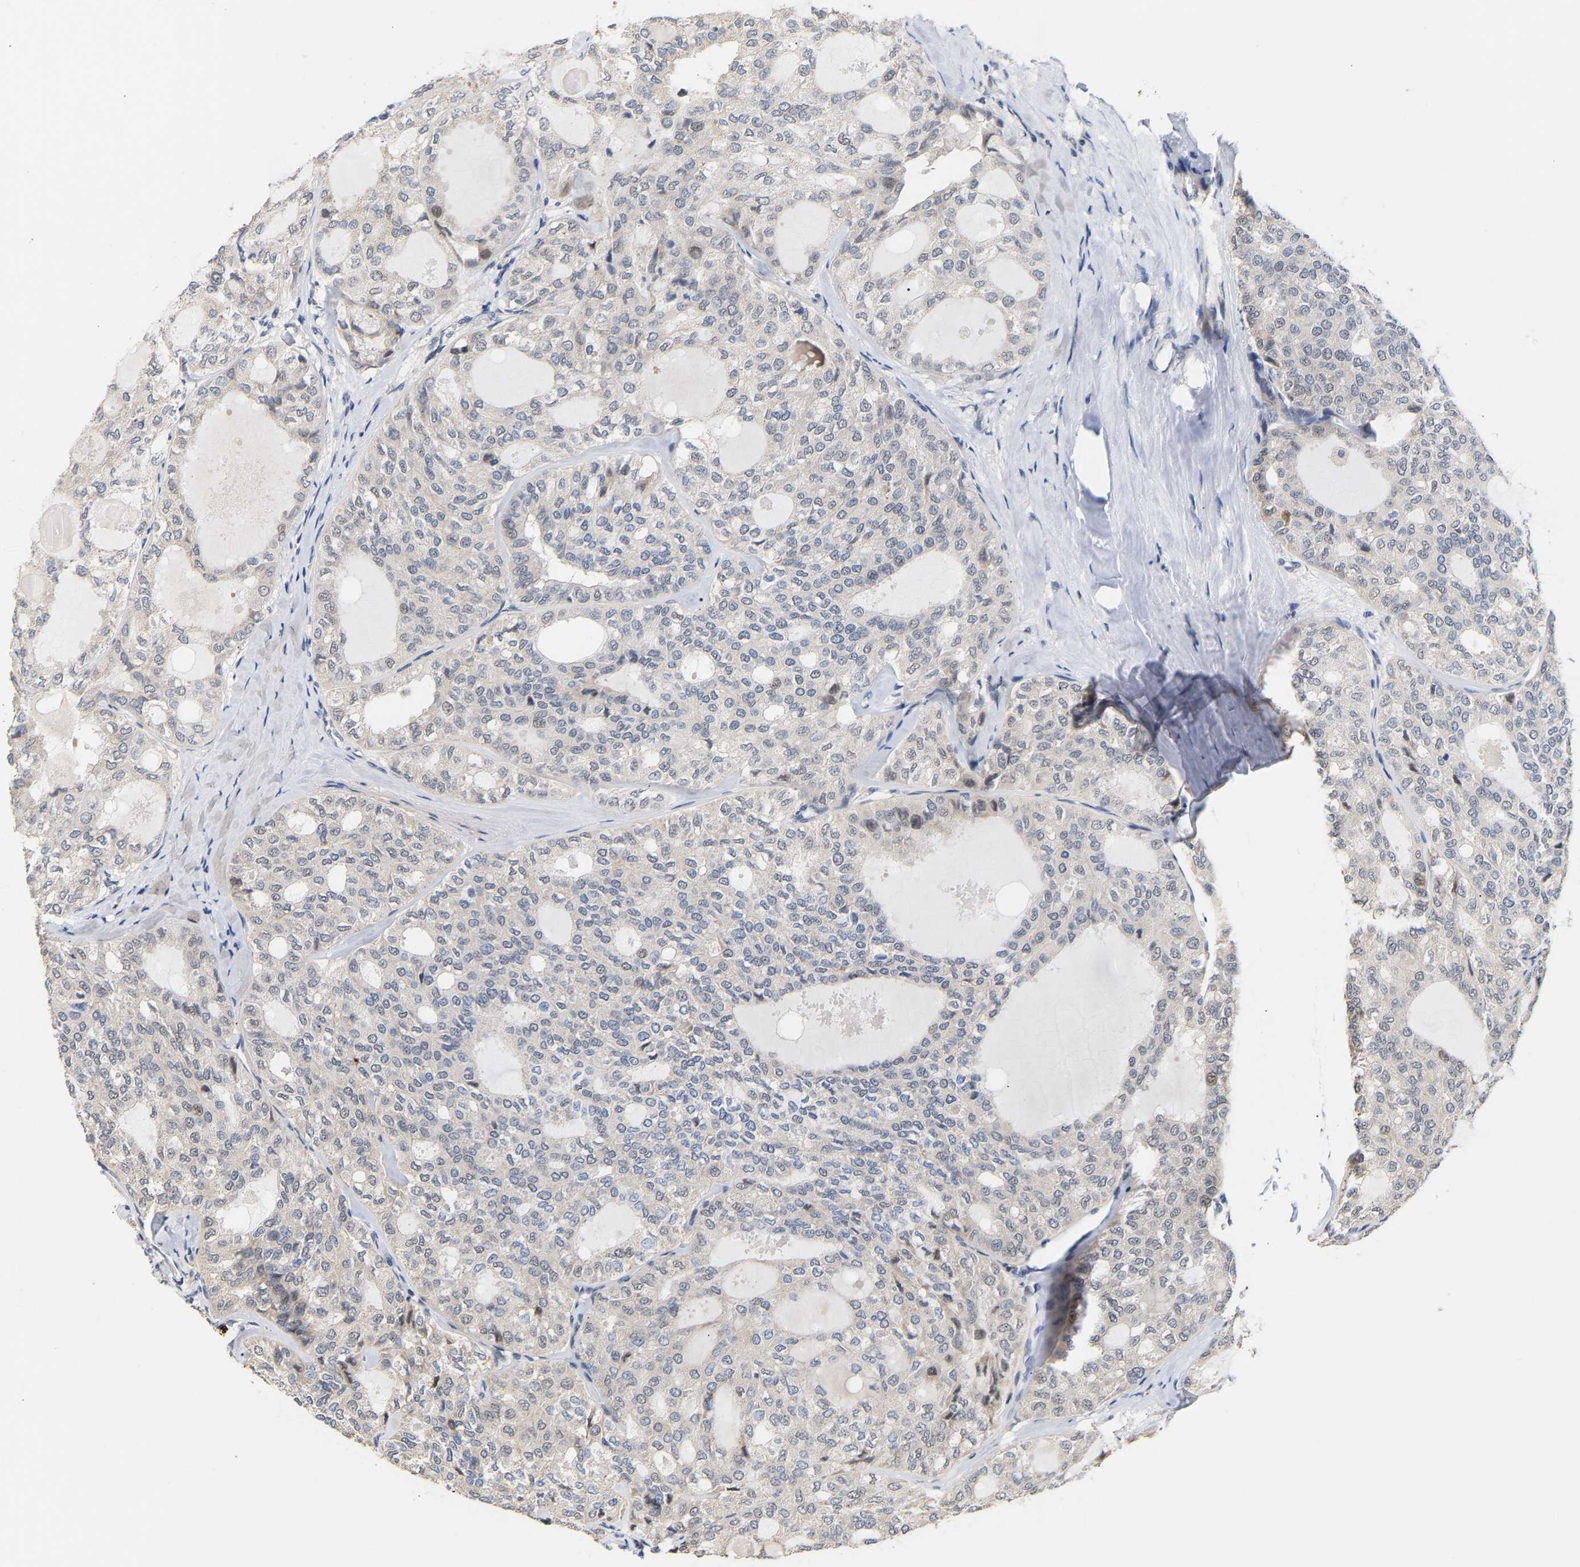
{"staining": {"intensity": "negative", "quantity": "none", "location": "none"}, "tissue": "thyroid cancer", "cell_type": "Tumor cells", "image_type": "cancer", "snomed": [{"axis": "morphology", "description": "Follicular adenoma carcinoma, NOS"}, {"axis": "topography", "description": "Thyroid gland"}], "caption": "DAB immunohistochemical staining of thyroid cancer exhibits no significant expression in tumor cells.", "gene": "TDRD7", "patient": {"sex": "male", "age": 75}}